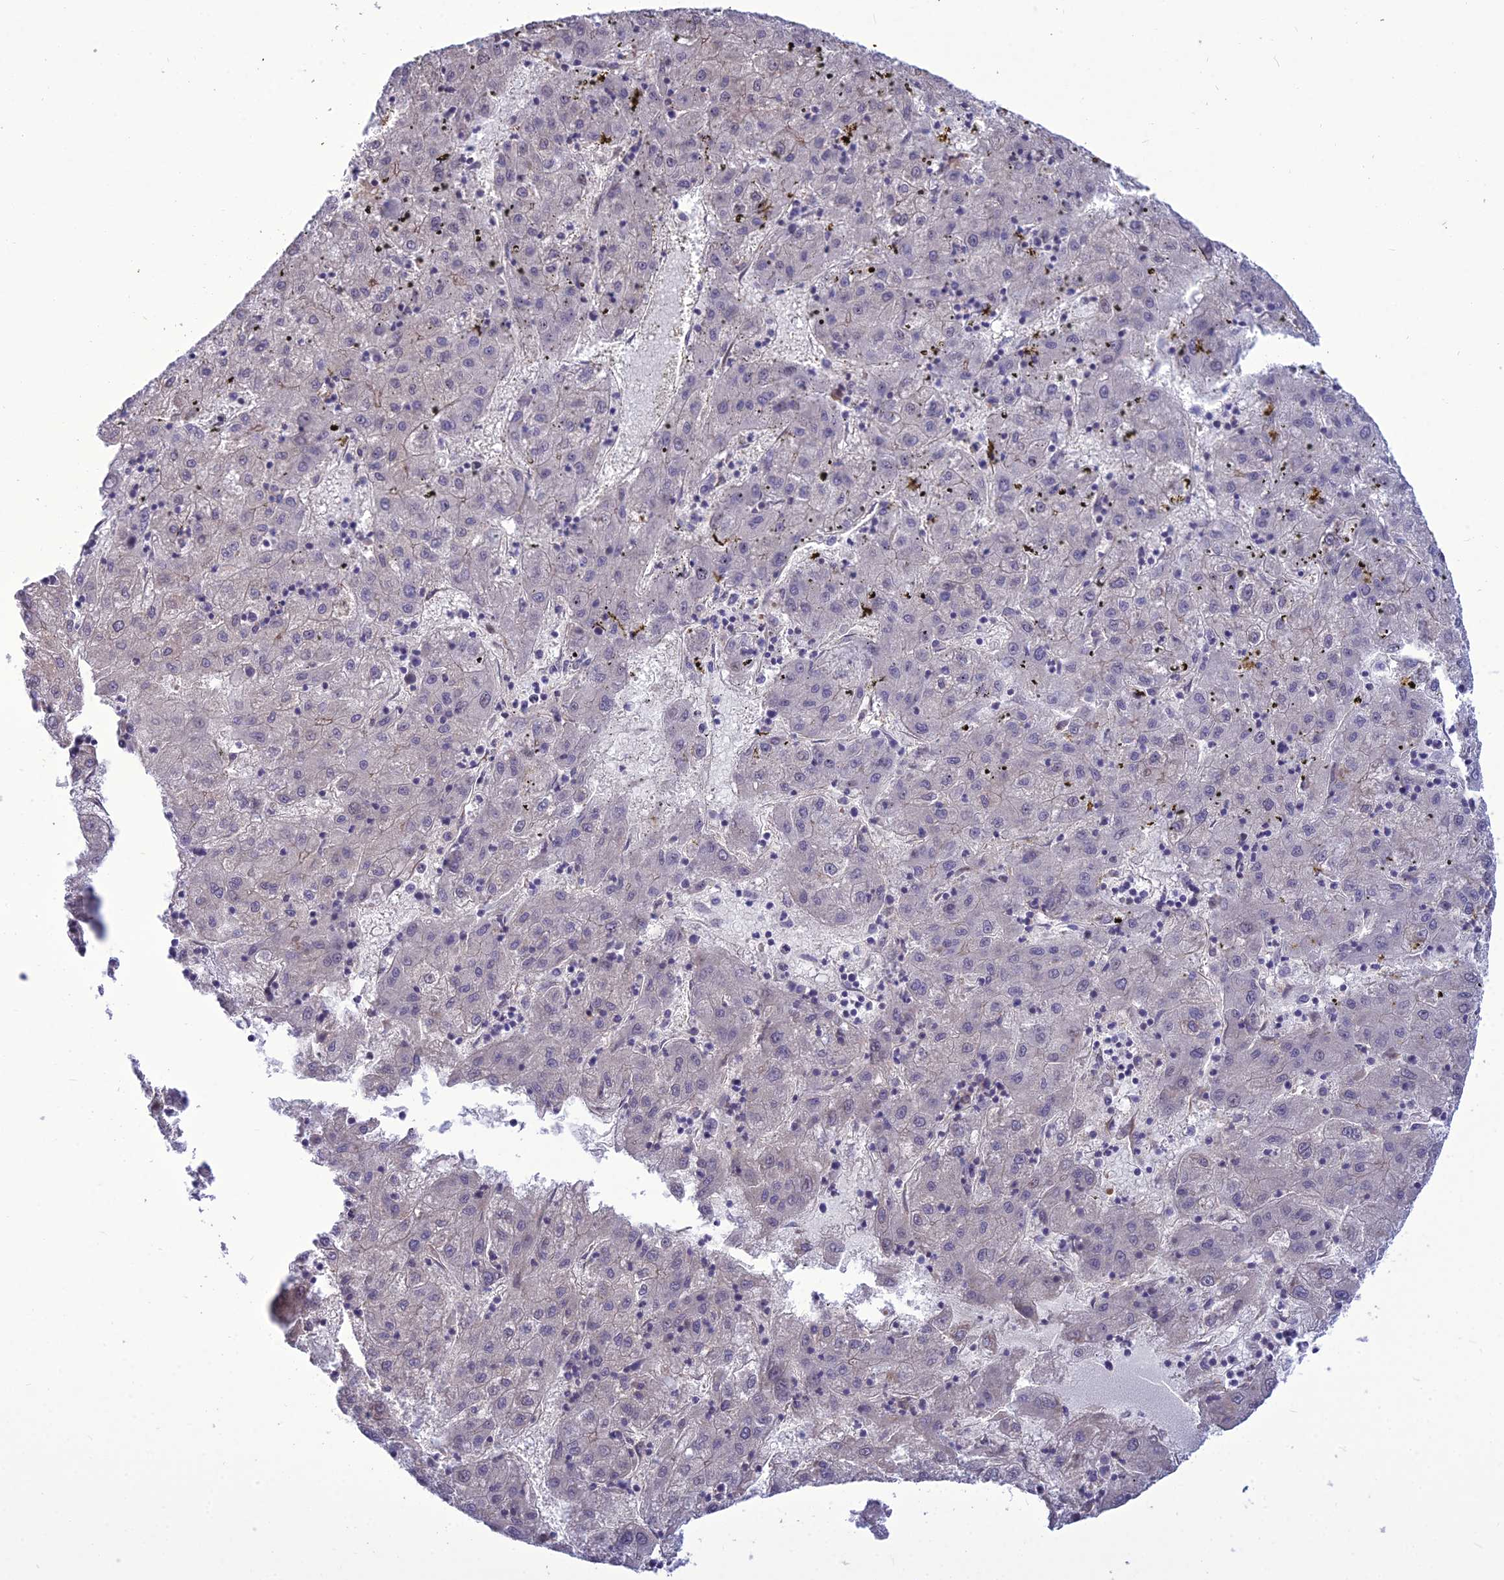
{"staining": {"intensity": "negative", "quantity": "none", "location": "none"}, "tissue": "liver cancer", "cell_type": "Tumor cells", "image_type": "cancer", "snomed": [{"axis": "morphology", "description": "Carcinoma, Hepatocellular, NOS"}, {"axis": "topography", "description": "Liver"}], "caption": "Hepatocellular carcinoma (liver) stained for a protein using immunohistochemistry shows no staining tumor cells.", "gene": "TSPYL2", "patient": {"sex": "male", "age": 72}}